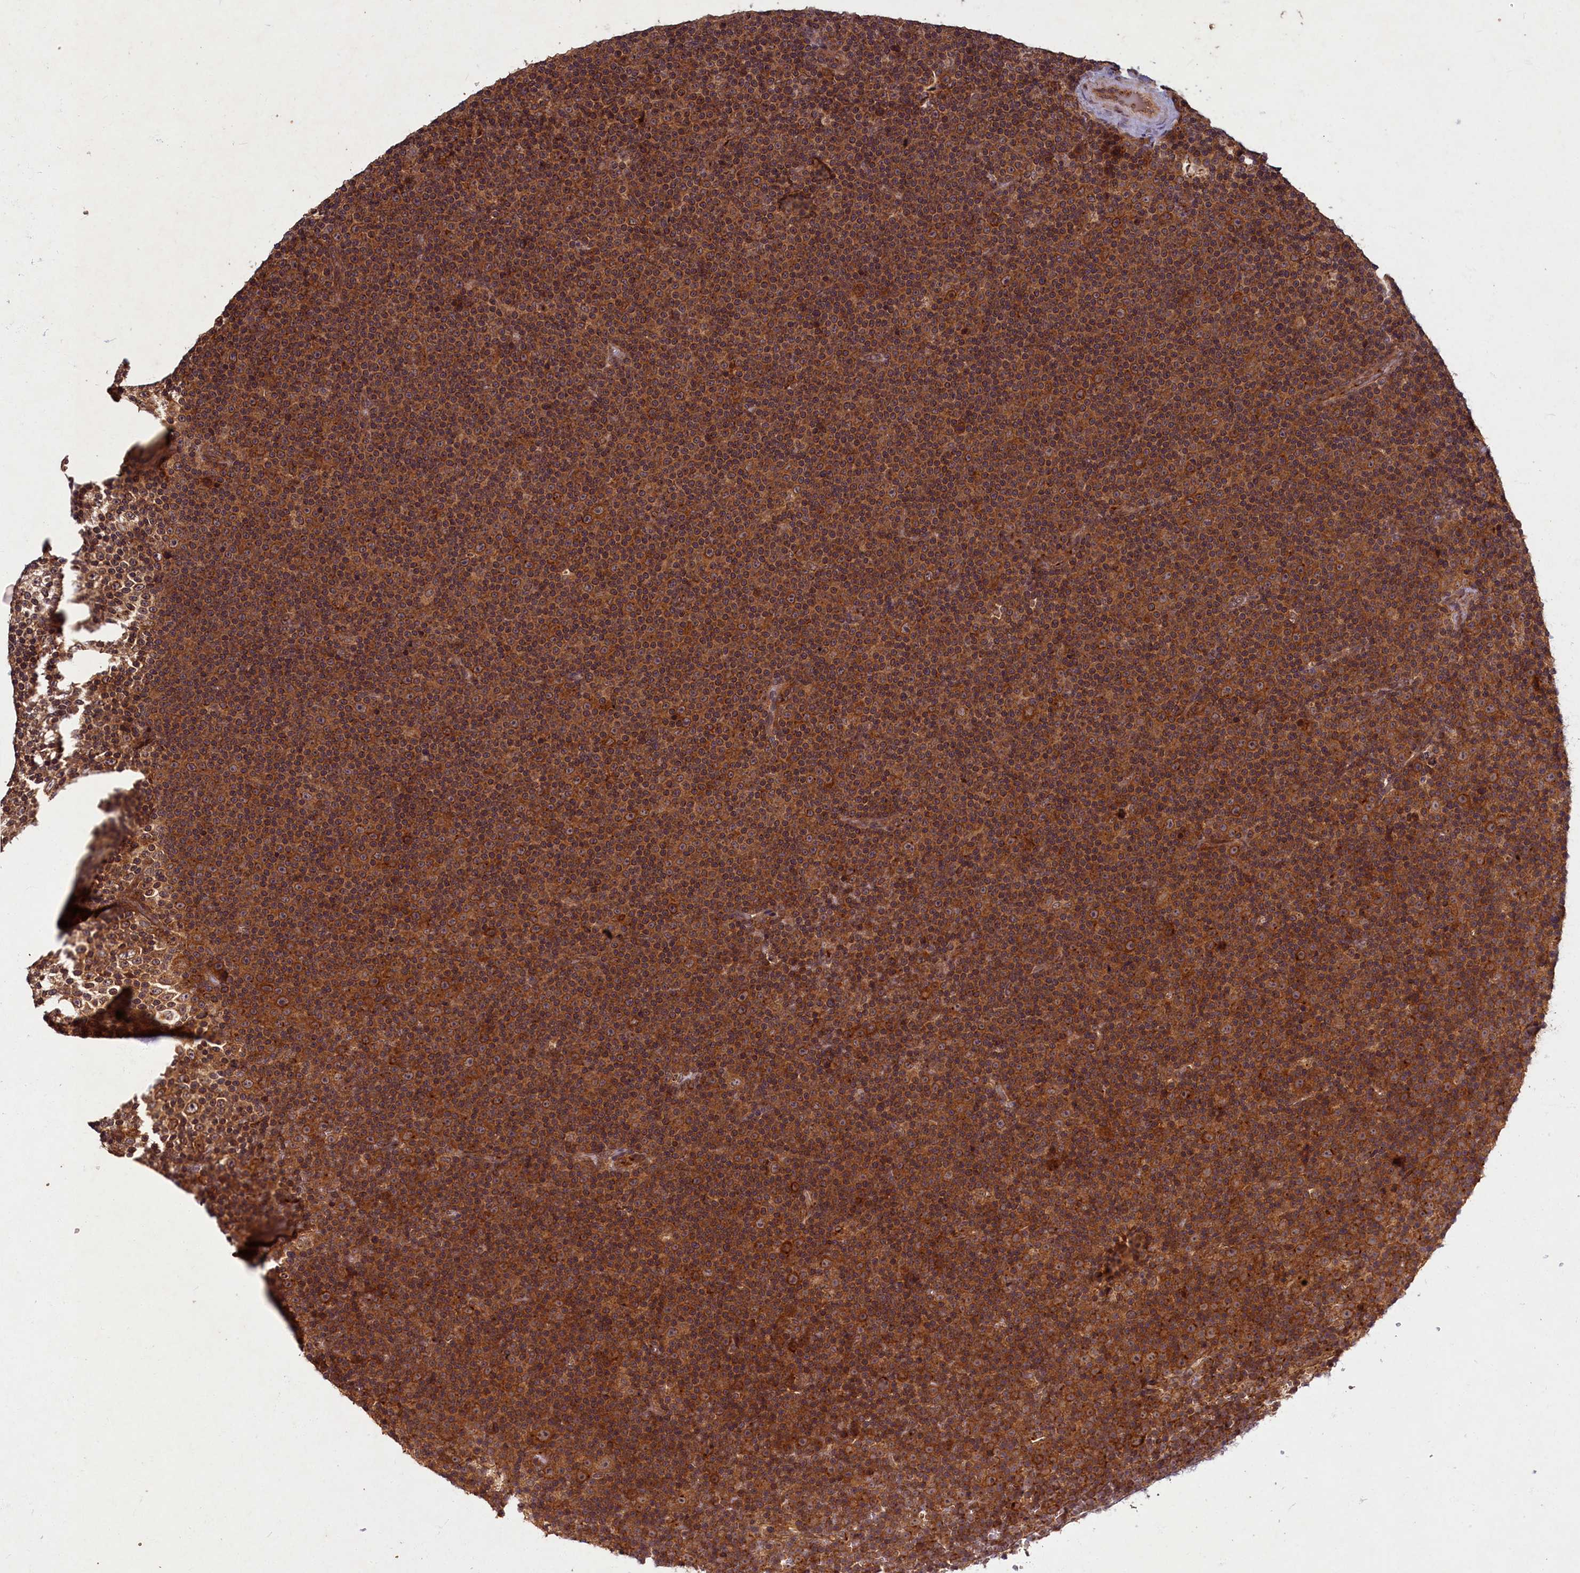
{"staining": {"intensity": "strong", "quantity": ">75%", "location": "cytoplasmic/membranous"}, "tissue": "lymphoma", "cell_type": "Tumor cells", "image_type": "cancer", "snomed": [{"axis": "morphology", "description": "Malignant lymphoma, non-Hodgkin's type, Low grade"}, {"axis": "topography", "description": "Lymph node"}], "caption": "Protein staining of malignant lymphoma, non-Hodgkin's type (low-grade) tissue exhibits strong cytoplasmic/membranous staining in approximately >75% of tumor cells.", "gene": "BICD1", "patient": {"sex": "female", "age": 67}}